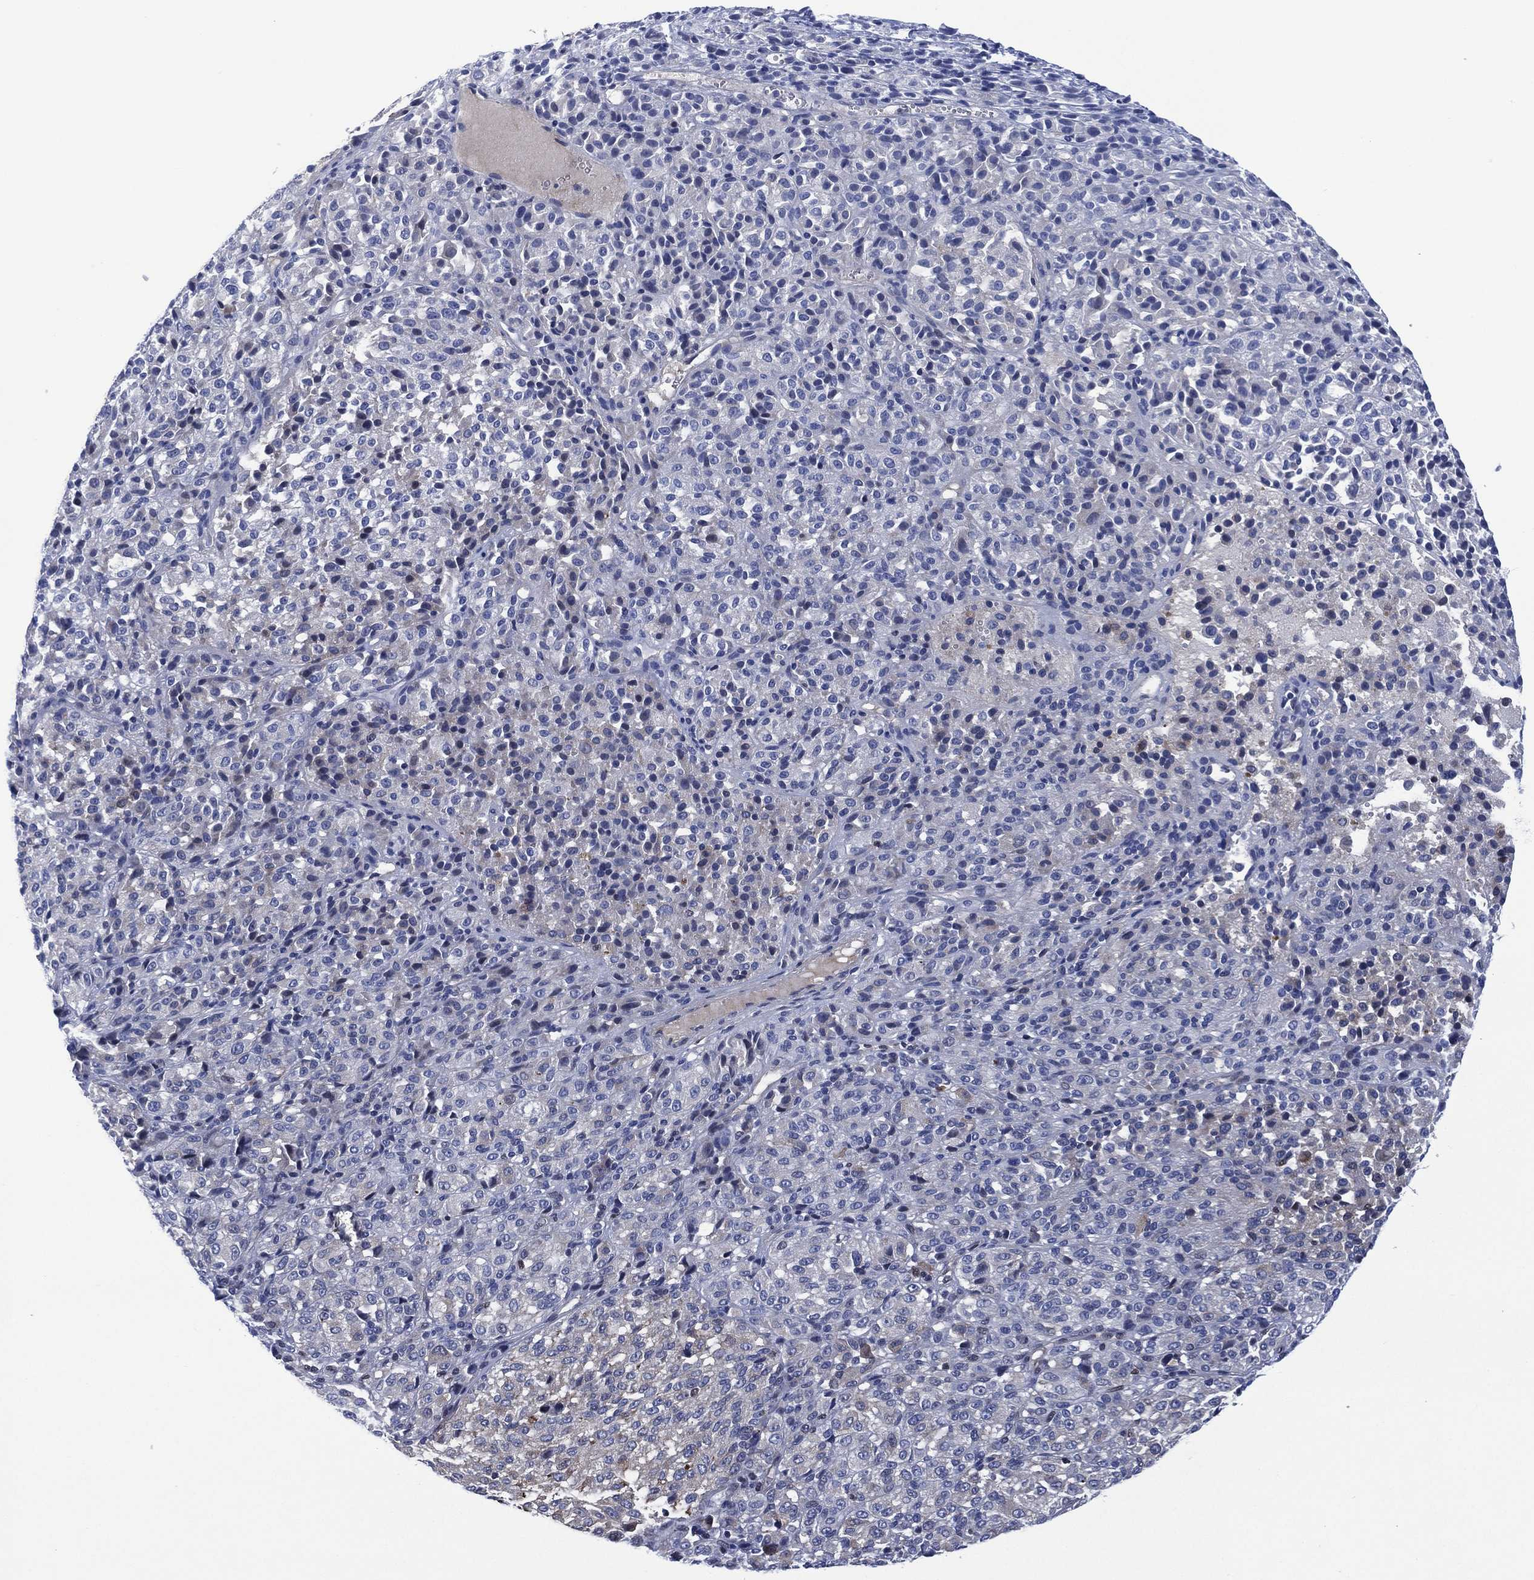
{"staining": {"intensity": "weak", "quantity": "<25%", "location": "cytoplasmic/membranous"}, "tissue": "melanoma", "cell_type": "Tumor cells", "image_type": "cancer", "snomed": [{"axis": "morphology", "description": "Malignant melanoma, Metastatic site"}, {"axis": "topography", "description": "Brain"}], "caption": "Immunohistochemistry (IHC) photomicrograph of melanoma stained for a protein (brown), which demonstrates no positivity in tumor cells. (DAB immunohistochemistry, high magnification).", "gene": "SLC4A4", "patient": {"sex": "female", "age": 56}}